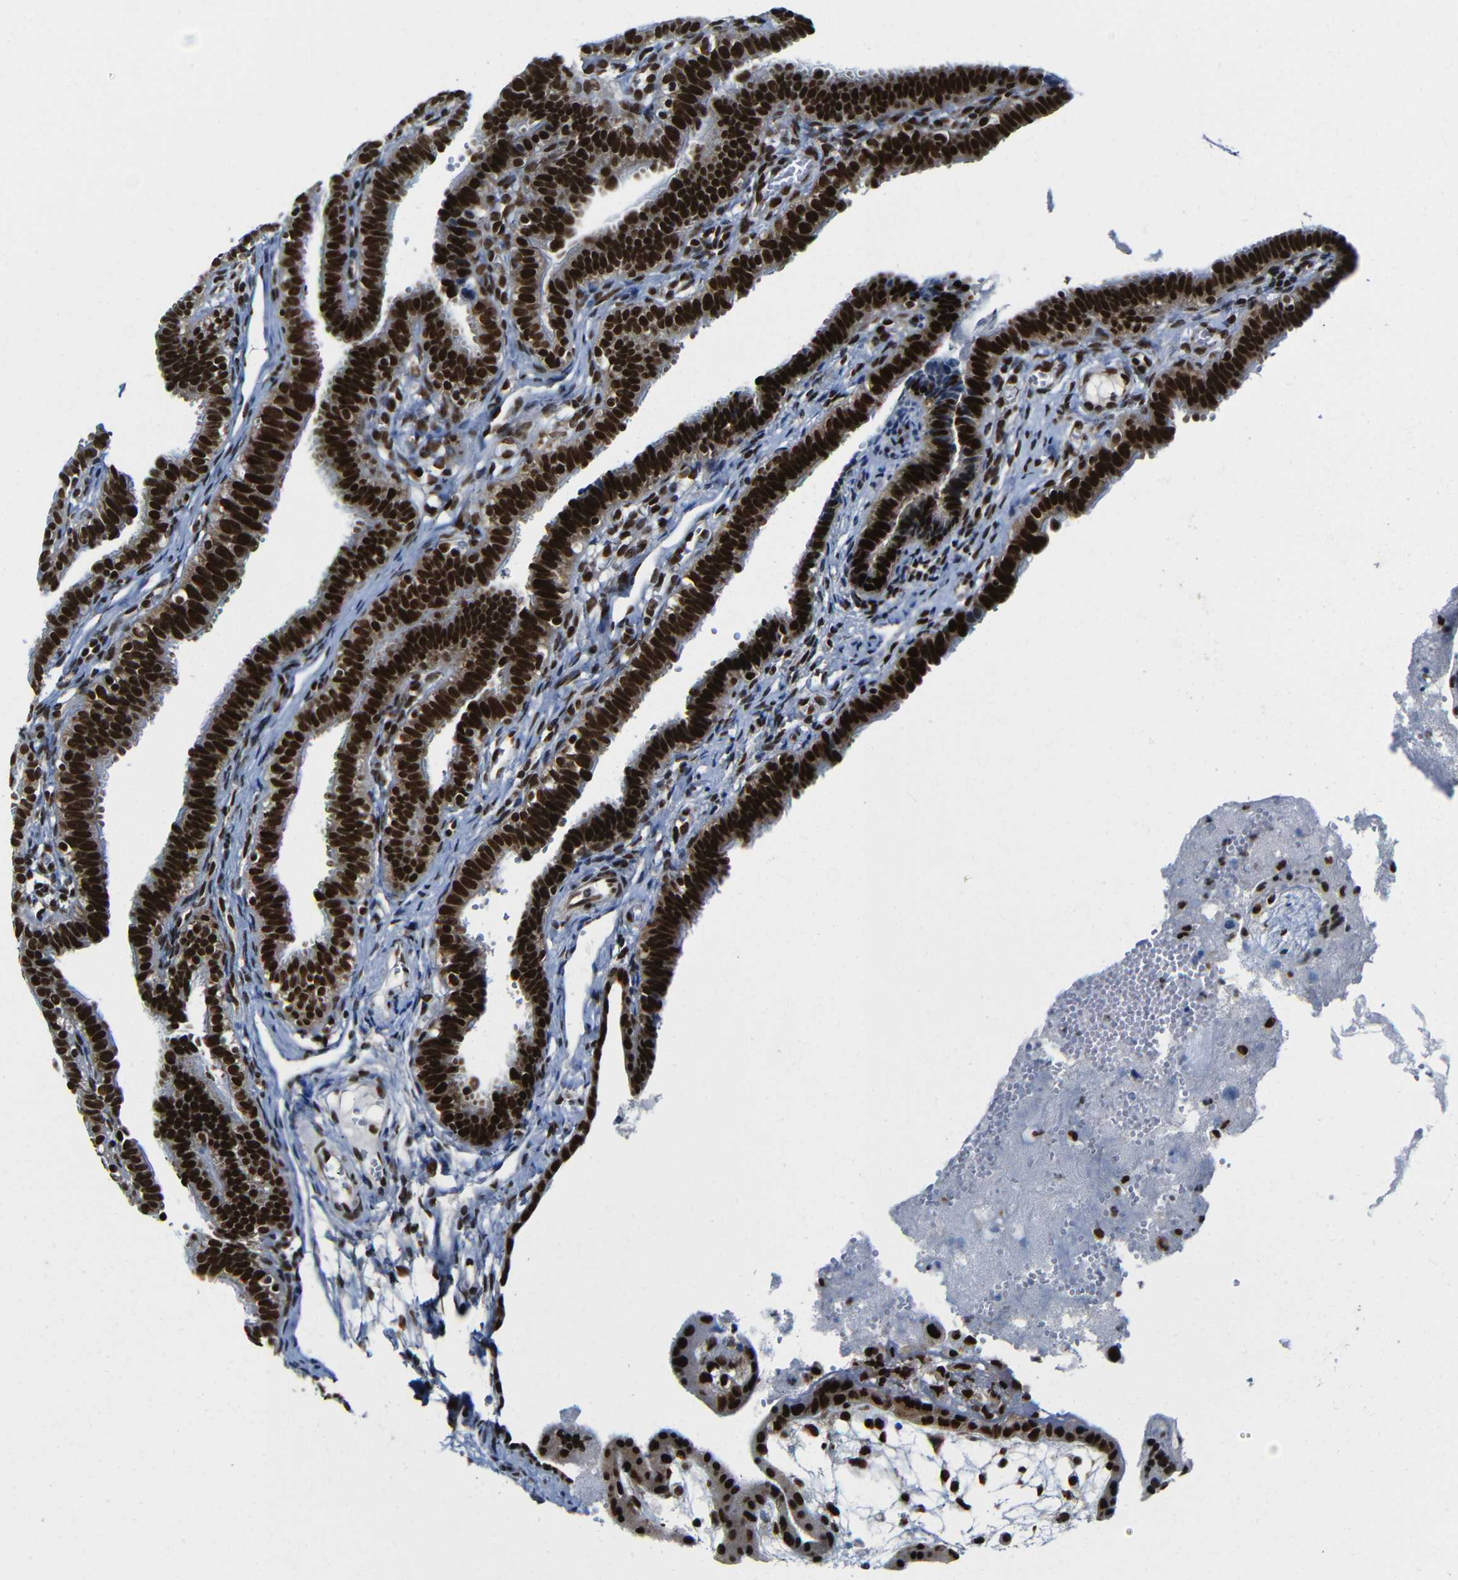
{"staining": {"intensity": "strong", "quantity": ">75%", "location": "nuclear"}, "tissue": "fallopian tube", "cell_type": "Glandular cells", "image_type": "normal", "snomed": [{"axis": "morphology", "description": "Normal tissue, NOS"}, {"axis": "topography", "description": "Fallopian tube"}, {"axis": "topography", "description": "Placenta"}], "caption": "Immunohistochemical staining of unremarkable fallopian tube exhibits >75% levels of strong nuclear protein positivity in approximately >75% of glandular cells.", "gene": "PTBP1", "patient": {"sex": "female", "age": 34}}